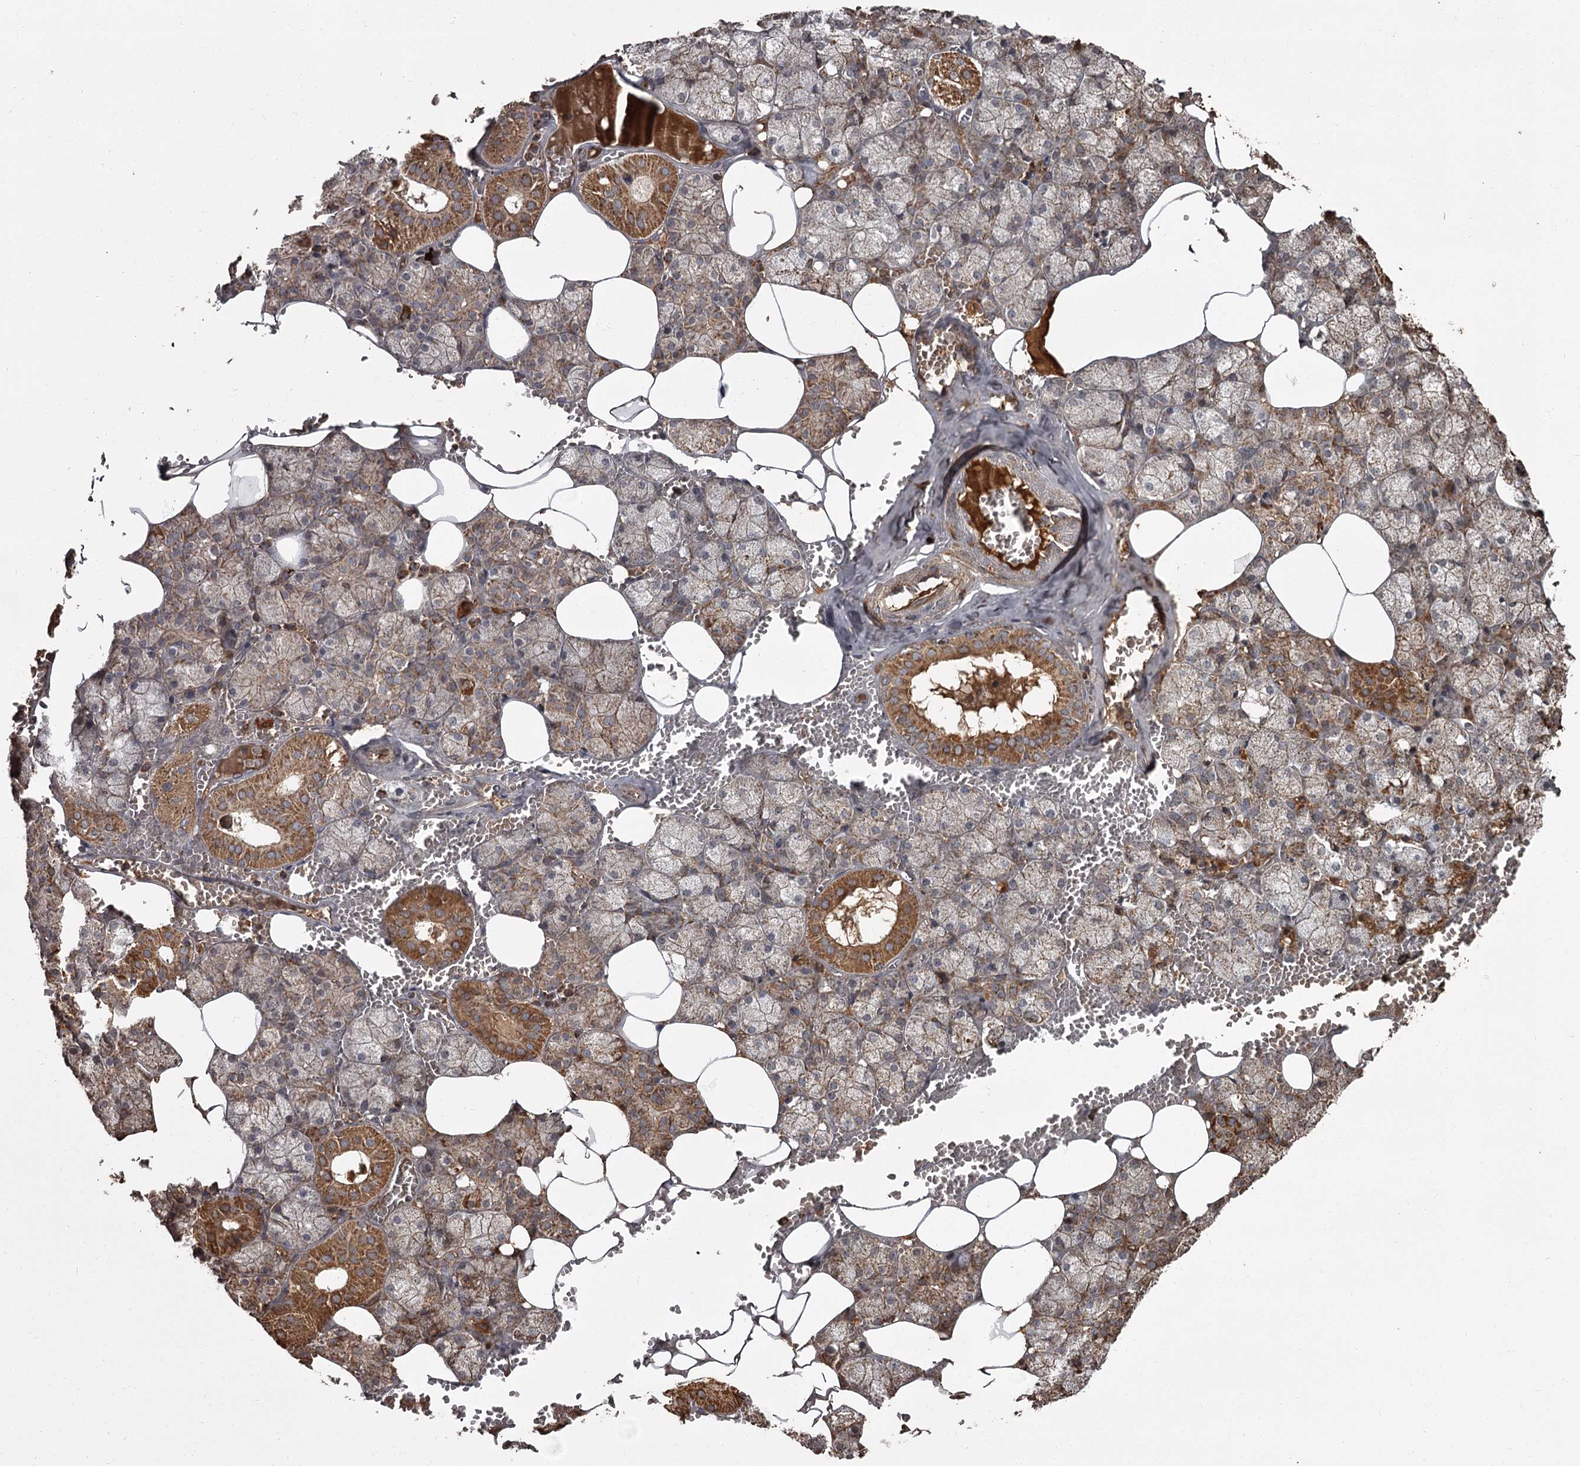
{"staining": {"intensity": "moderate", "quantity": "25%-75%", "location": "cytoplasmic/membranous"}, "tissue": "salivary gland", "cell_type": "Glandular cells", "image_type": "normal", "snomed": [{"axis": "morphology", "description": "Normal tissue, NOS"}, {"axis": "topography", "description": "Salivary gland"}], "caption": "IHC photomicrograph of normal salivary gland stained for a protein (brown), which exhibits medium levels of moderate cytoplasmic/membranous staining in about 25%-75% of glandular cells.", "gene": "THAP9", "patient": {"sex": "male", "age": 62}}